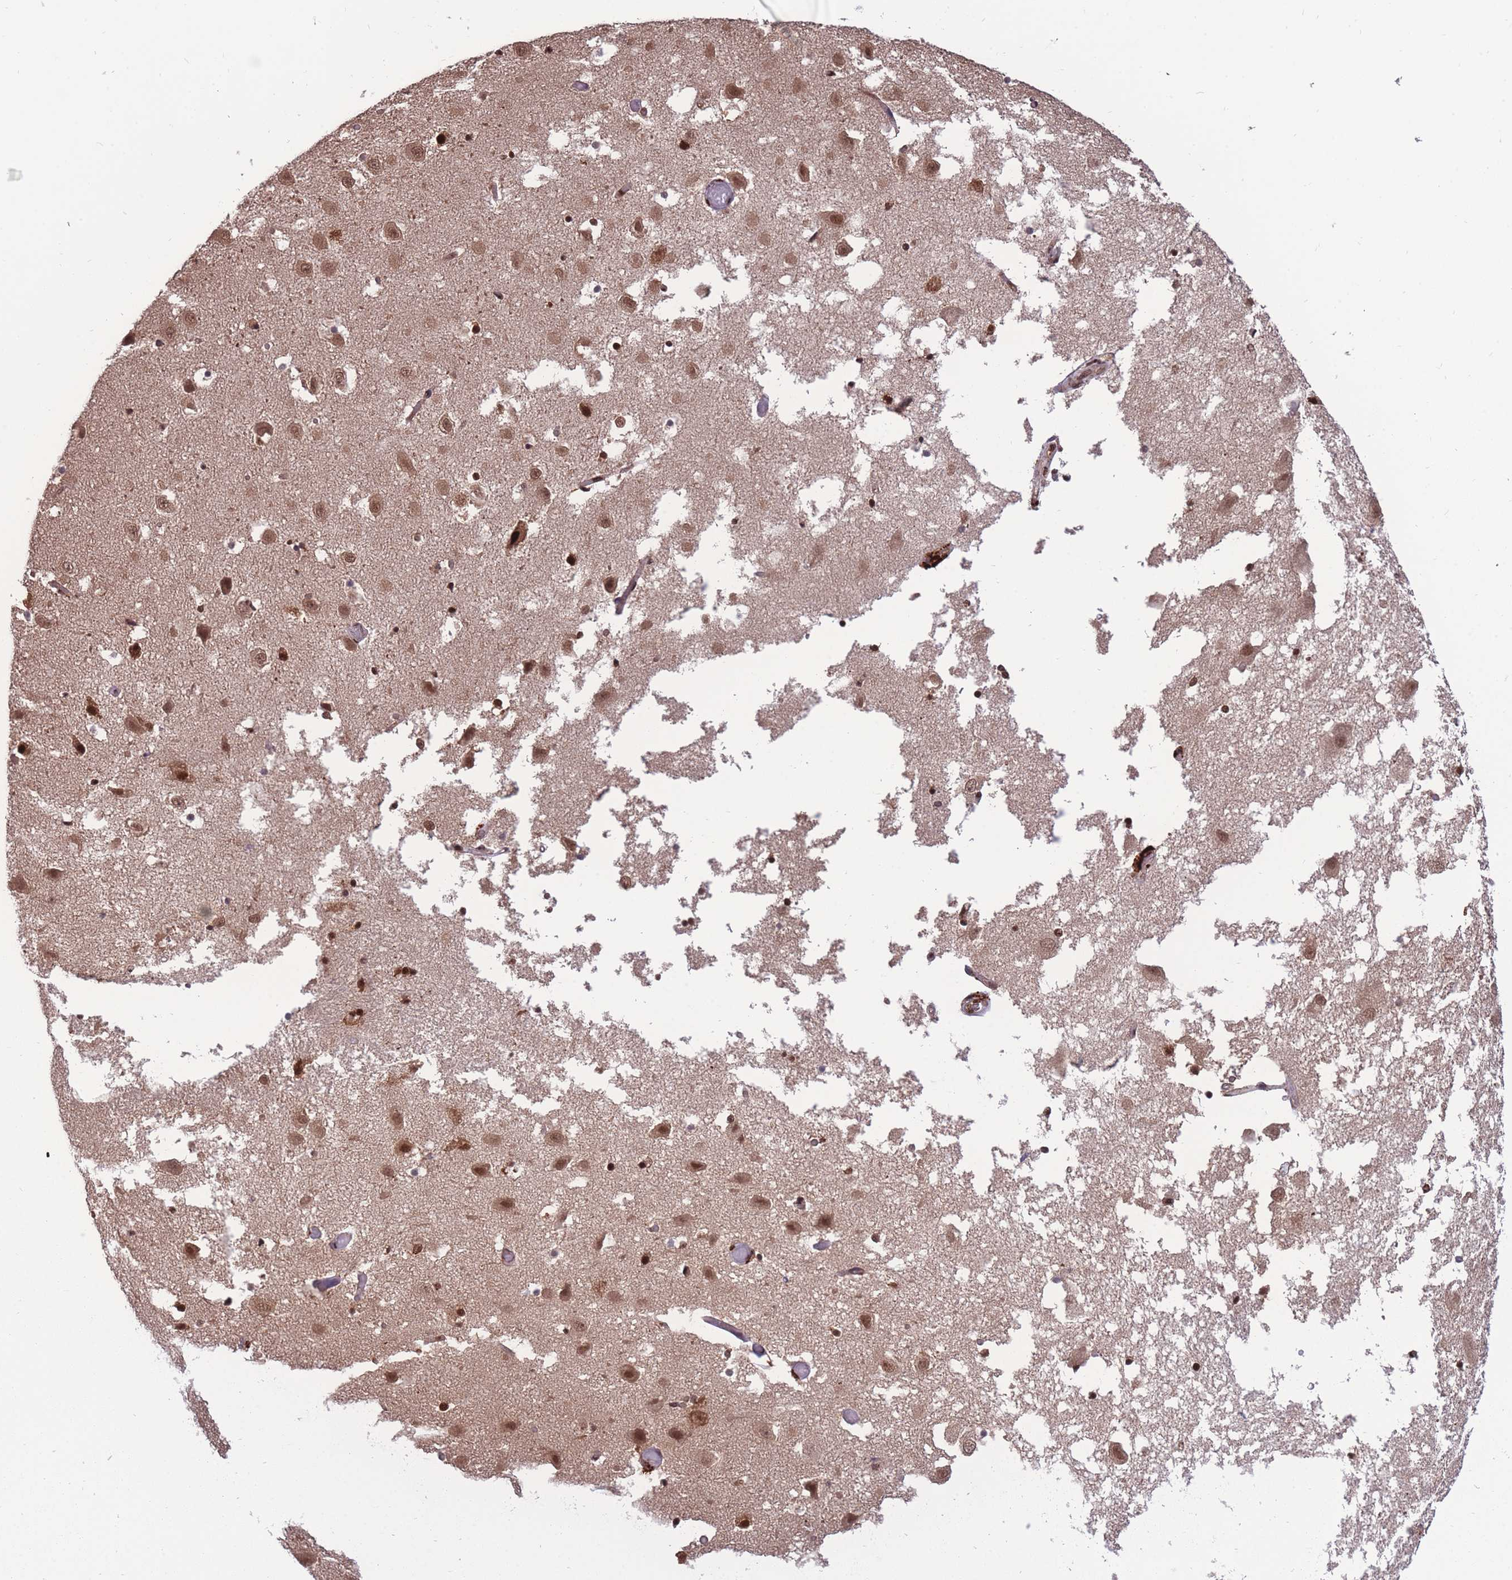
{"staining": {"intensity": "strong", "quantity": ">75%", "location": "nuclear"}, "tissue": "hippocampus", "cell_type": "Glial cells", "image_type": "normal", "snomed": [{"axis": "morphology", "description": "Normal tissue, NOS"}, {"axis": "topography", "description": "Hippocampus"}], "caption": "This image exhibits IHC staining of benign hippocampus, with high strong nuclear positivity in about >75% of glial cells.", "gene": "PRPF19", "patient": {"sex": "female", "age": 52}}